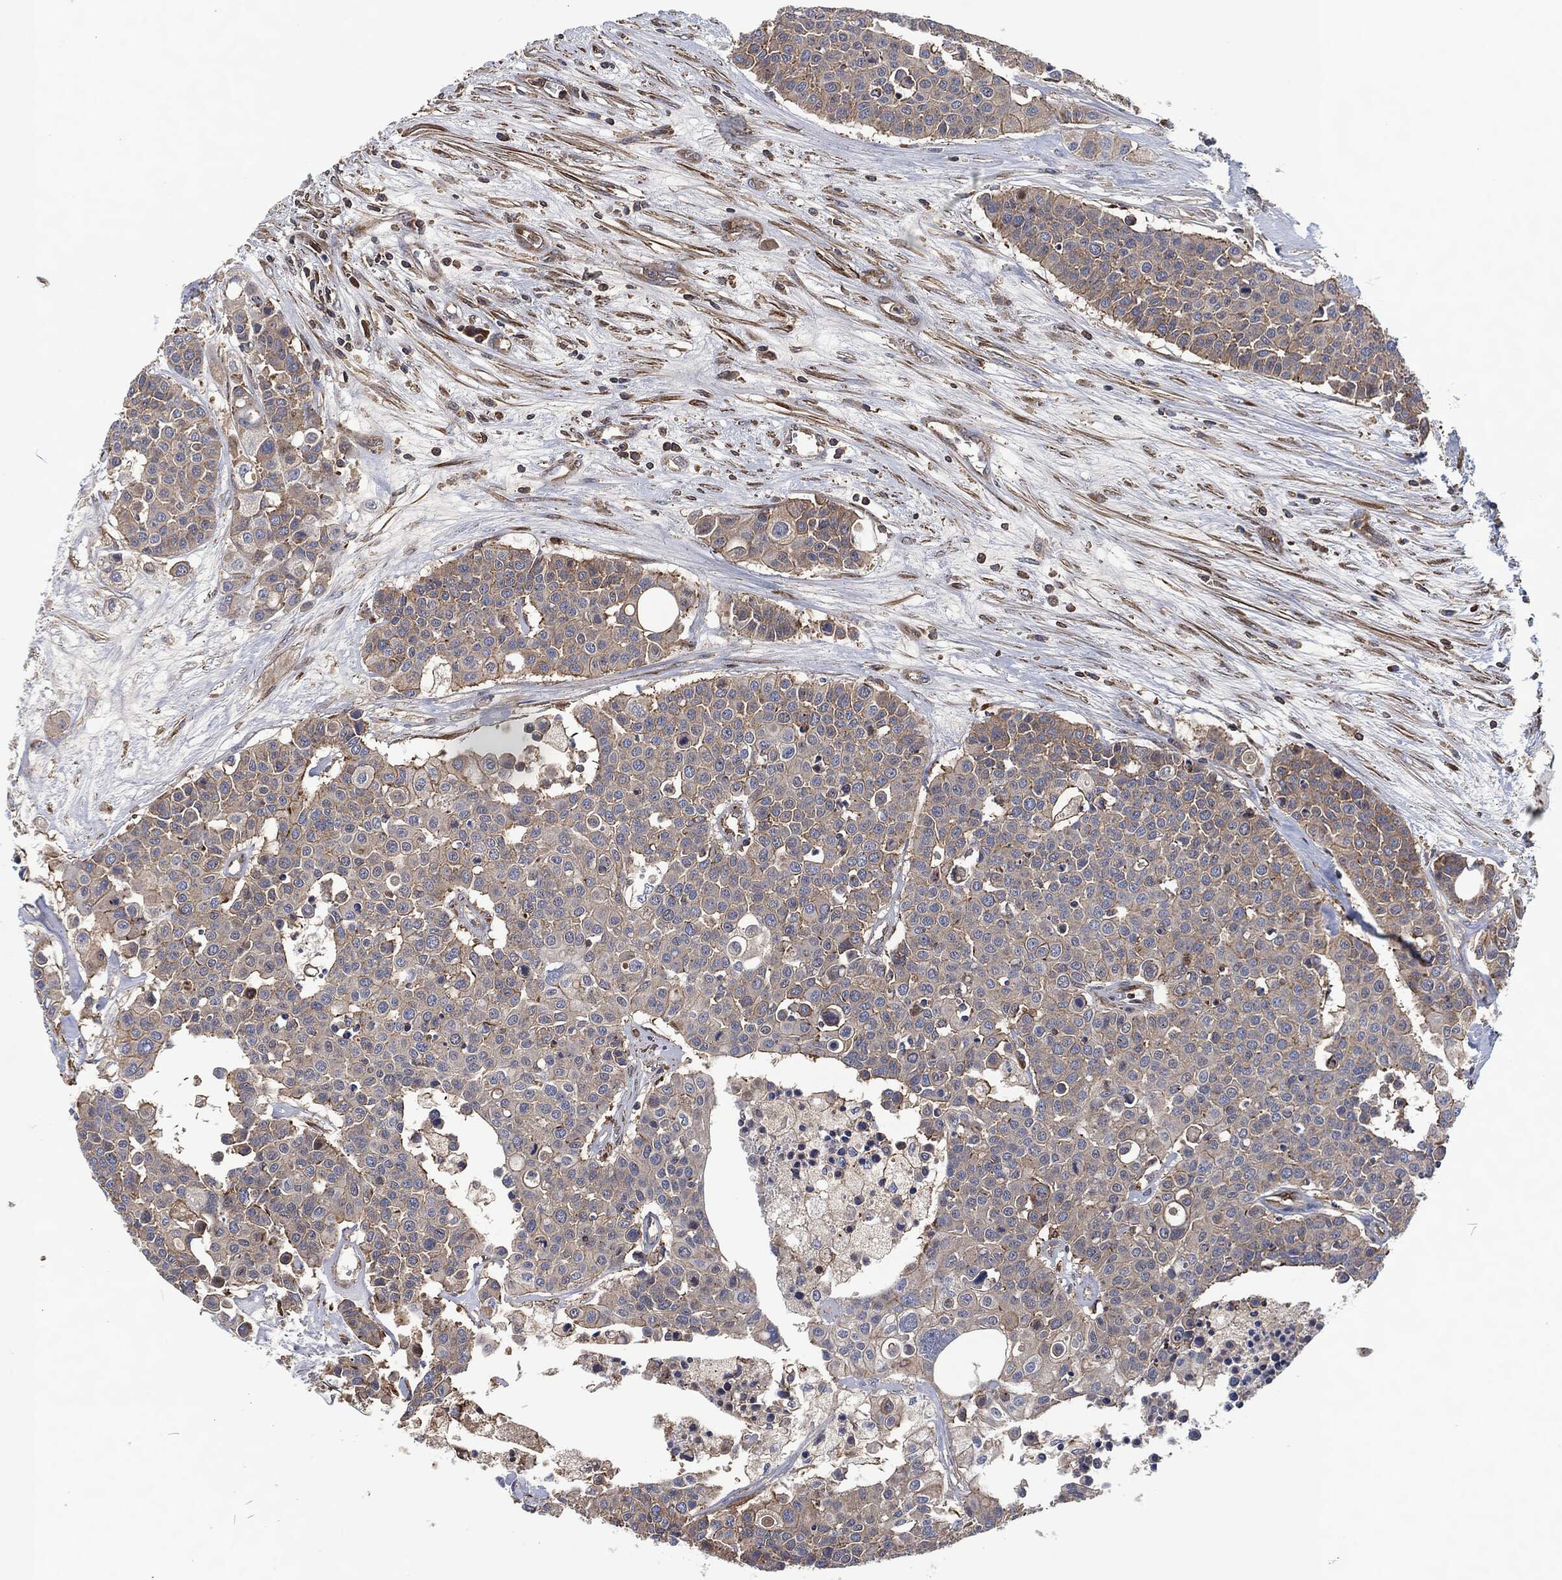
{"staining": {"intensity": "negative", "quantity": "none", "location": "none"}, "tissue": "carcinoid", "cell_type": "Tumor cells", "image_type": "cancer", "snomed": [{"axis": "morphology", "description": "Carcinoid, malignant, NOS"}, {"axis": "topography", "description": "Colon"}], "caption": "Tumor cells show no significant expression in malignant carcinoid.", "gene": "LGALS9", "patient": {"sex": "male", "age": 81}}